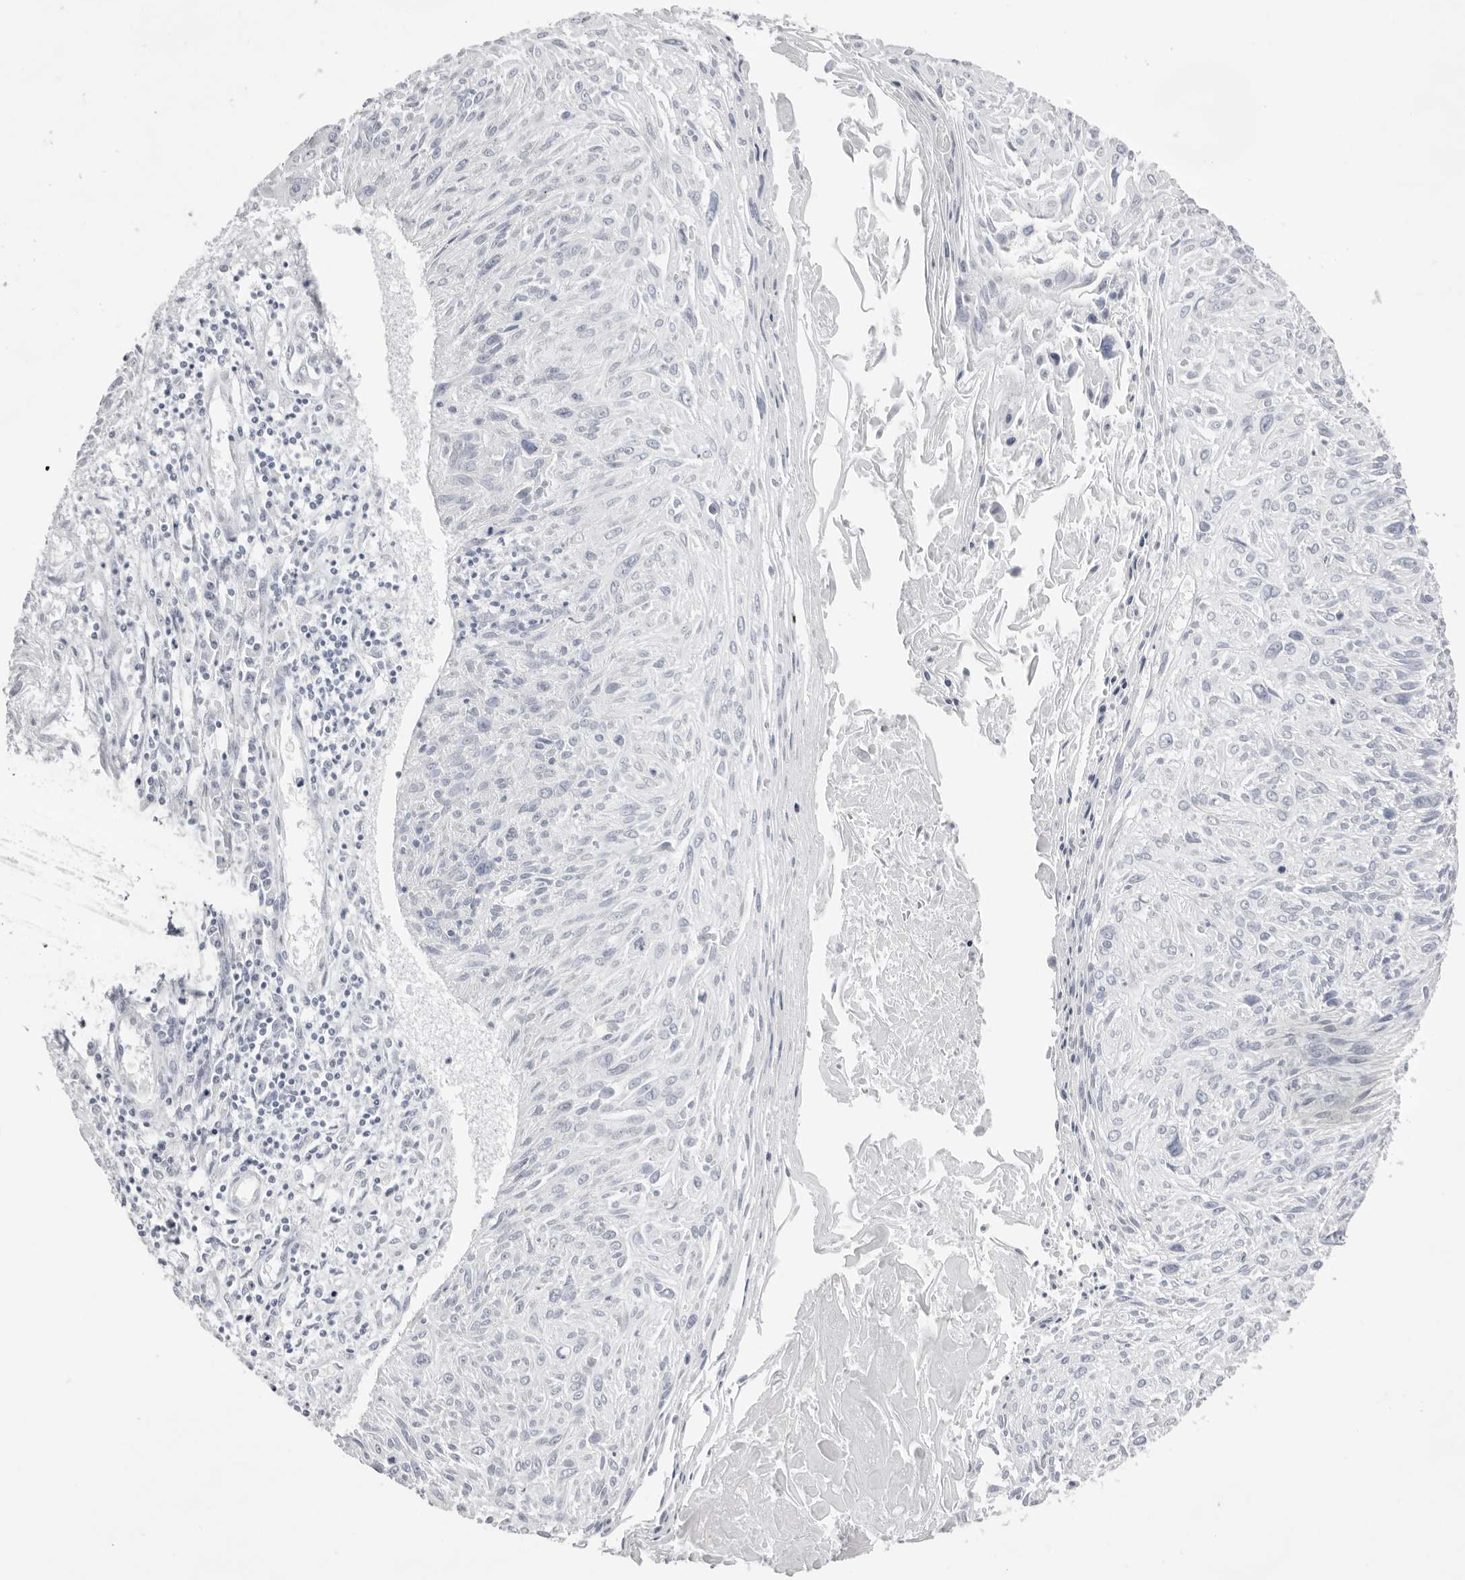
{"staining": {"intensity": "negative", "quantity": "none", "location": "none"}, "tissue": "cervical cancer", "cell_type": "Tumor cells", "image_type": "cancer", "snomed": [{"axis": "morphology", "description": "Squamous cell carcinoma, NOS"}, {"axis": "topography", "description": "Cervix"}], "caption": "Tumor cells are negative for brown protein staining in cervical cancer (squamous cell carcinoma).", "gene": "TMOD4", "patient": {"sex": "female", "age": 51}}